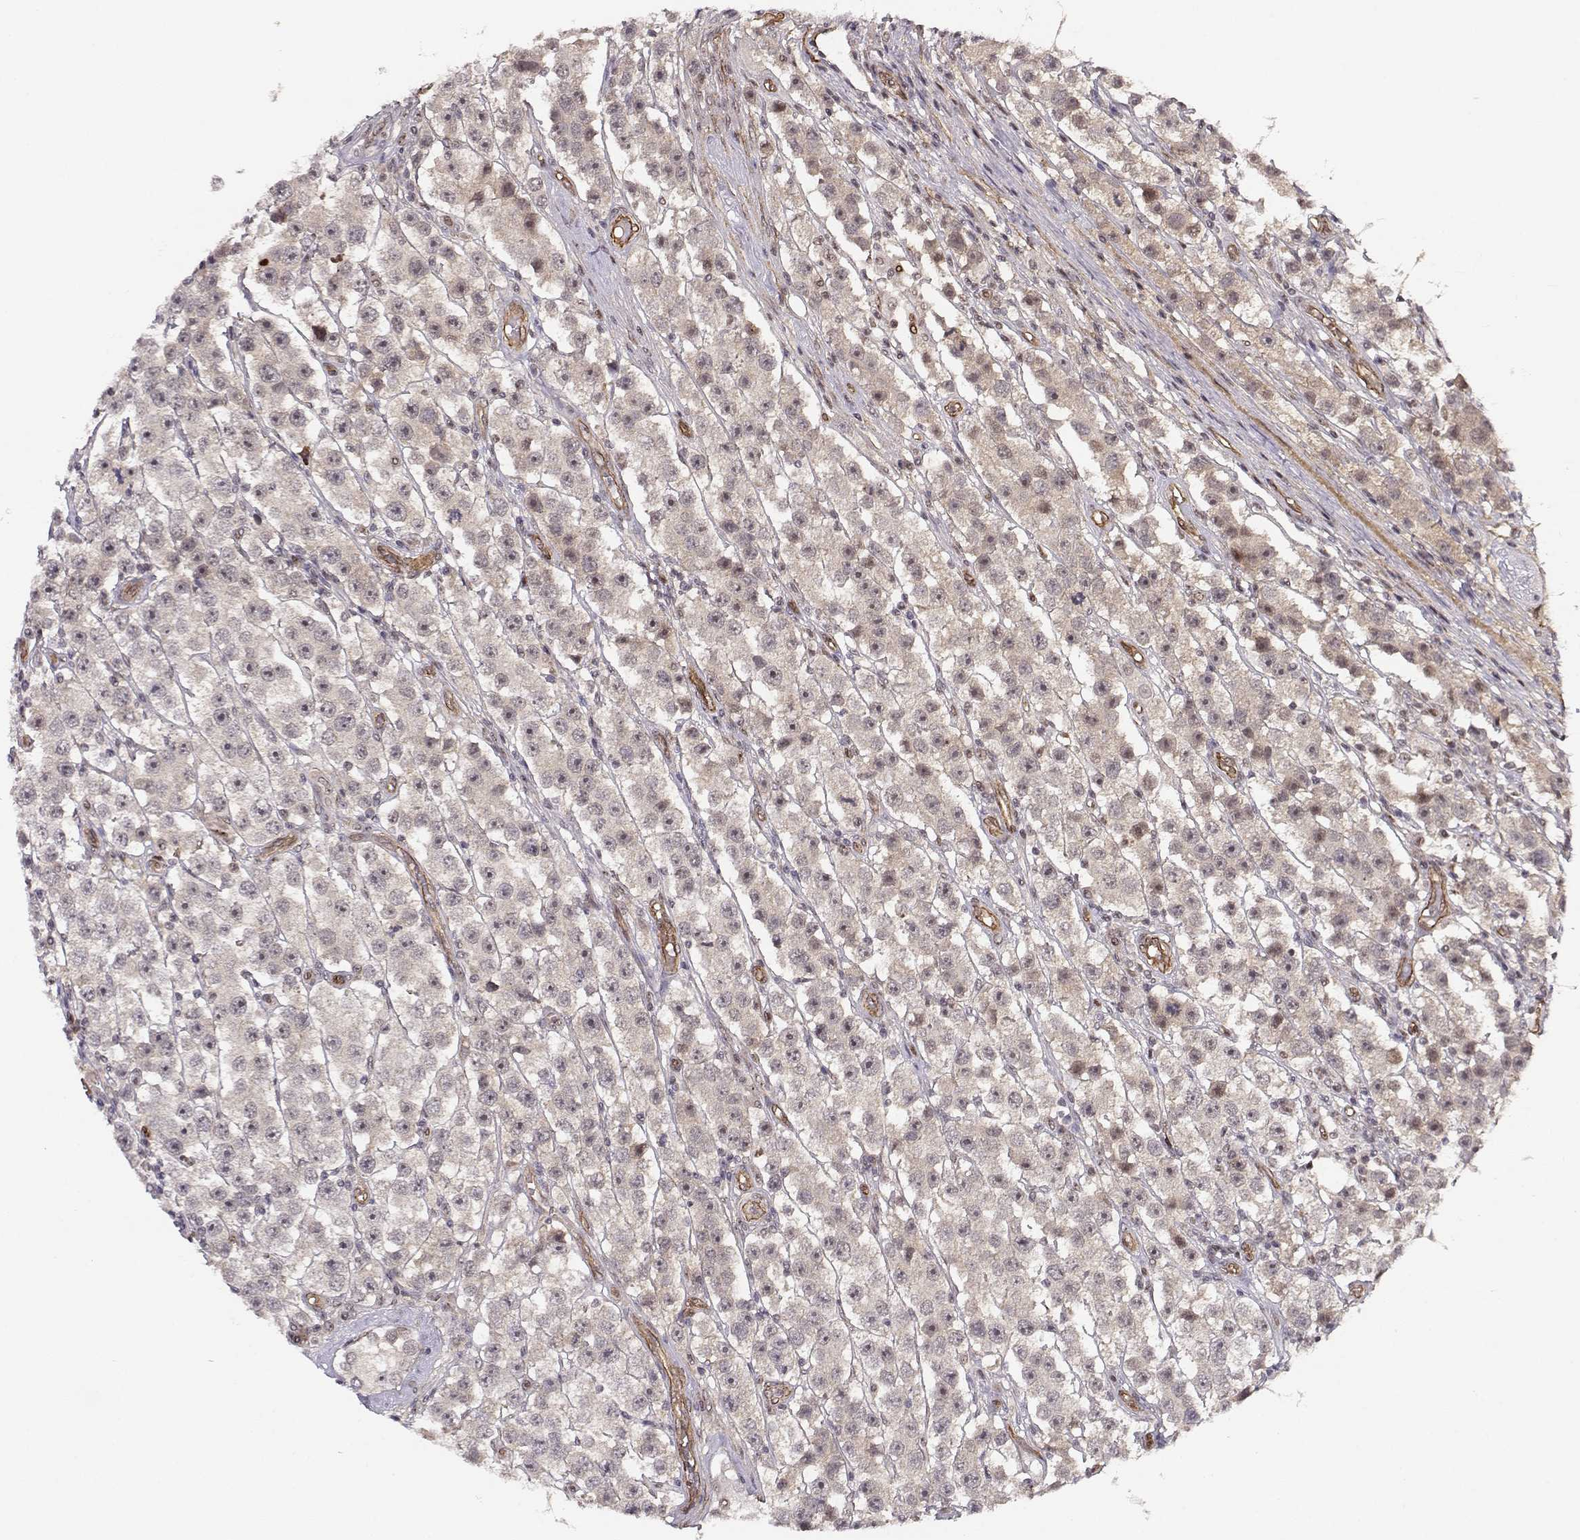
{"staining": {"intensity": "weak", "quantity": "<25%", "location": "nuclear"}, "tissue": "testis cancer", "cell_type": "Tumor cells", "image_type": "cancer", "snomed": [{"axis": "morphology", "description": "Seminoma, NOS"}, {"axis": "topography", "description": "Testis"}], "caption": "An image of human seminoma (testis) is negative for staining in tumor cells.", "gene": "CIR1", "patient": {"sex": "male", "age": 45}}